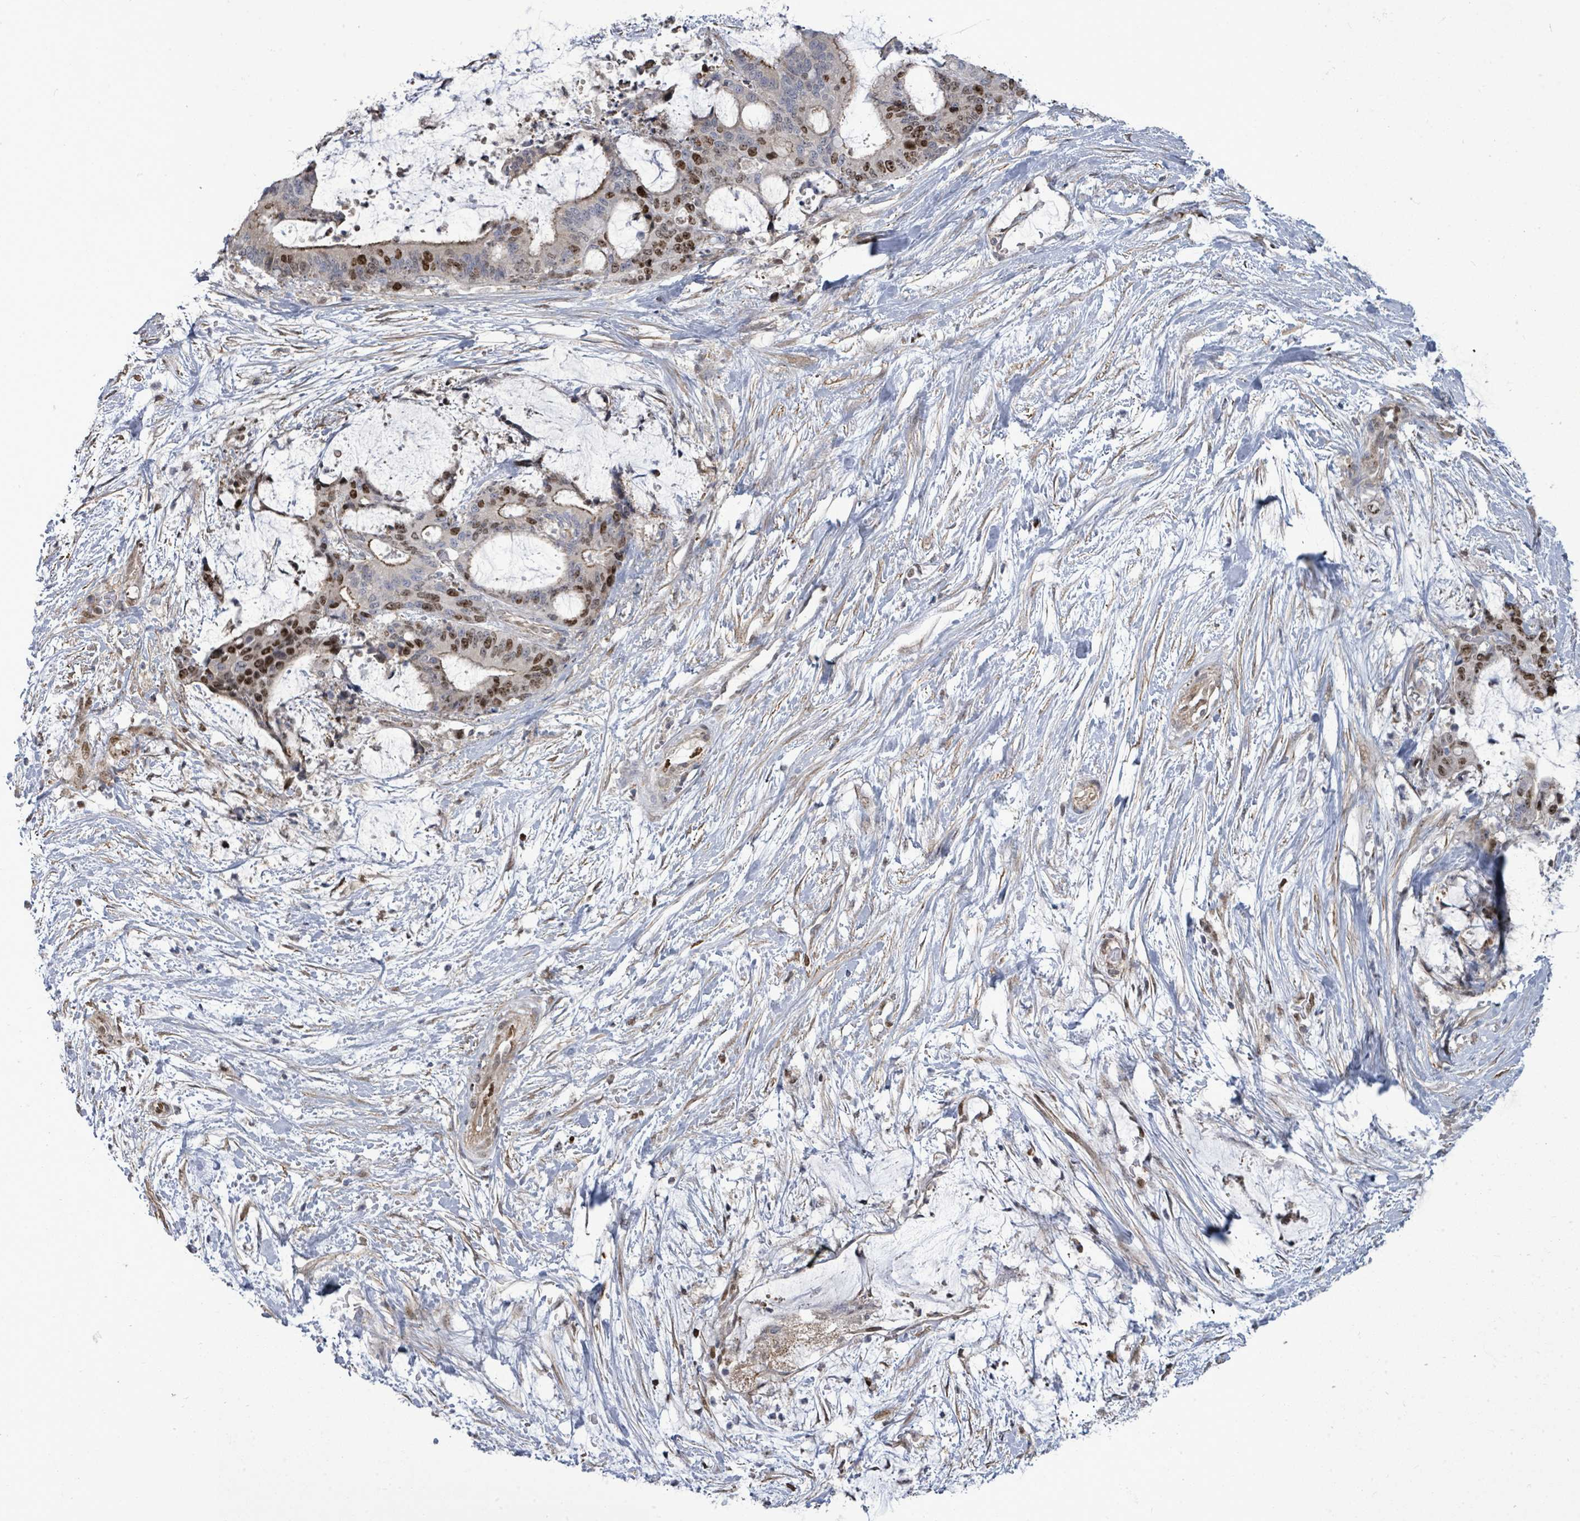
{"staining": {"intensity": "strong", "quantity": "25%-75%", "location": "nuclear"}, "tissue": "liver cancer", "cell_type": "Tumor cells", "image_type": "cancer", "snomed": [{"axis": "morphology", "description": "Normal tissue, NOS"}, {"axis": "morphology", "description": "Cholangiocarcinoma"}, {"axis": "topography", "description": "Liver"}, {"axis": "topography", "description": "Peripheral nerve tissue"}], "caption": "Liver cholangiocarcinoma stained for a protein (brown) displays strong nuclear positive positivity in approximately 25%-75% of tumor cells.", "gene": "PAPSS1", "patient": {"sex": "female", "age": 73}}